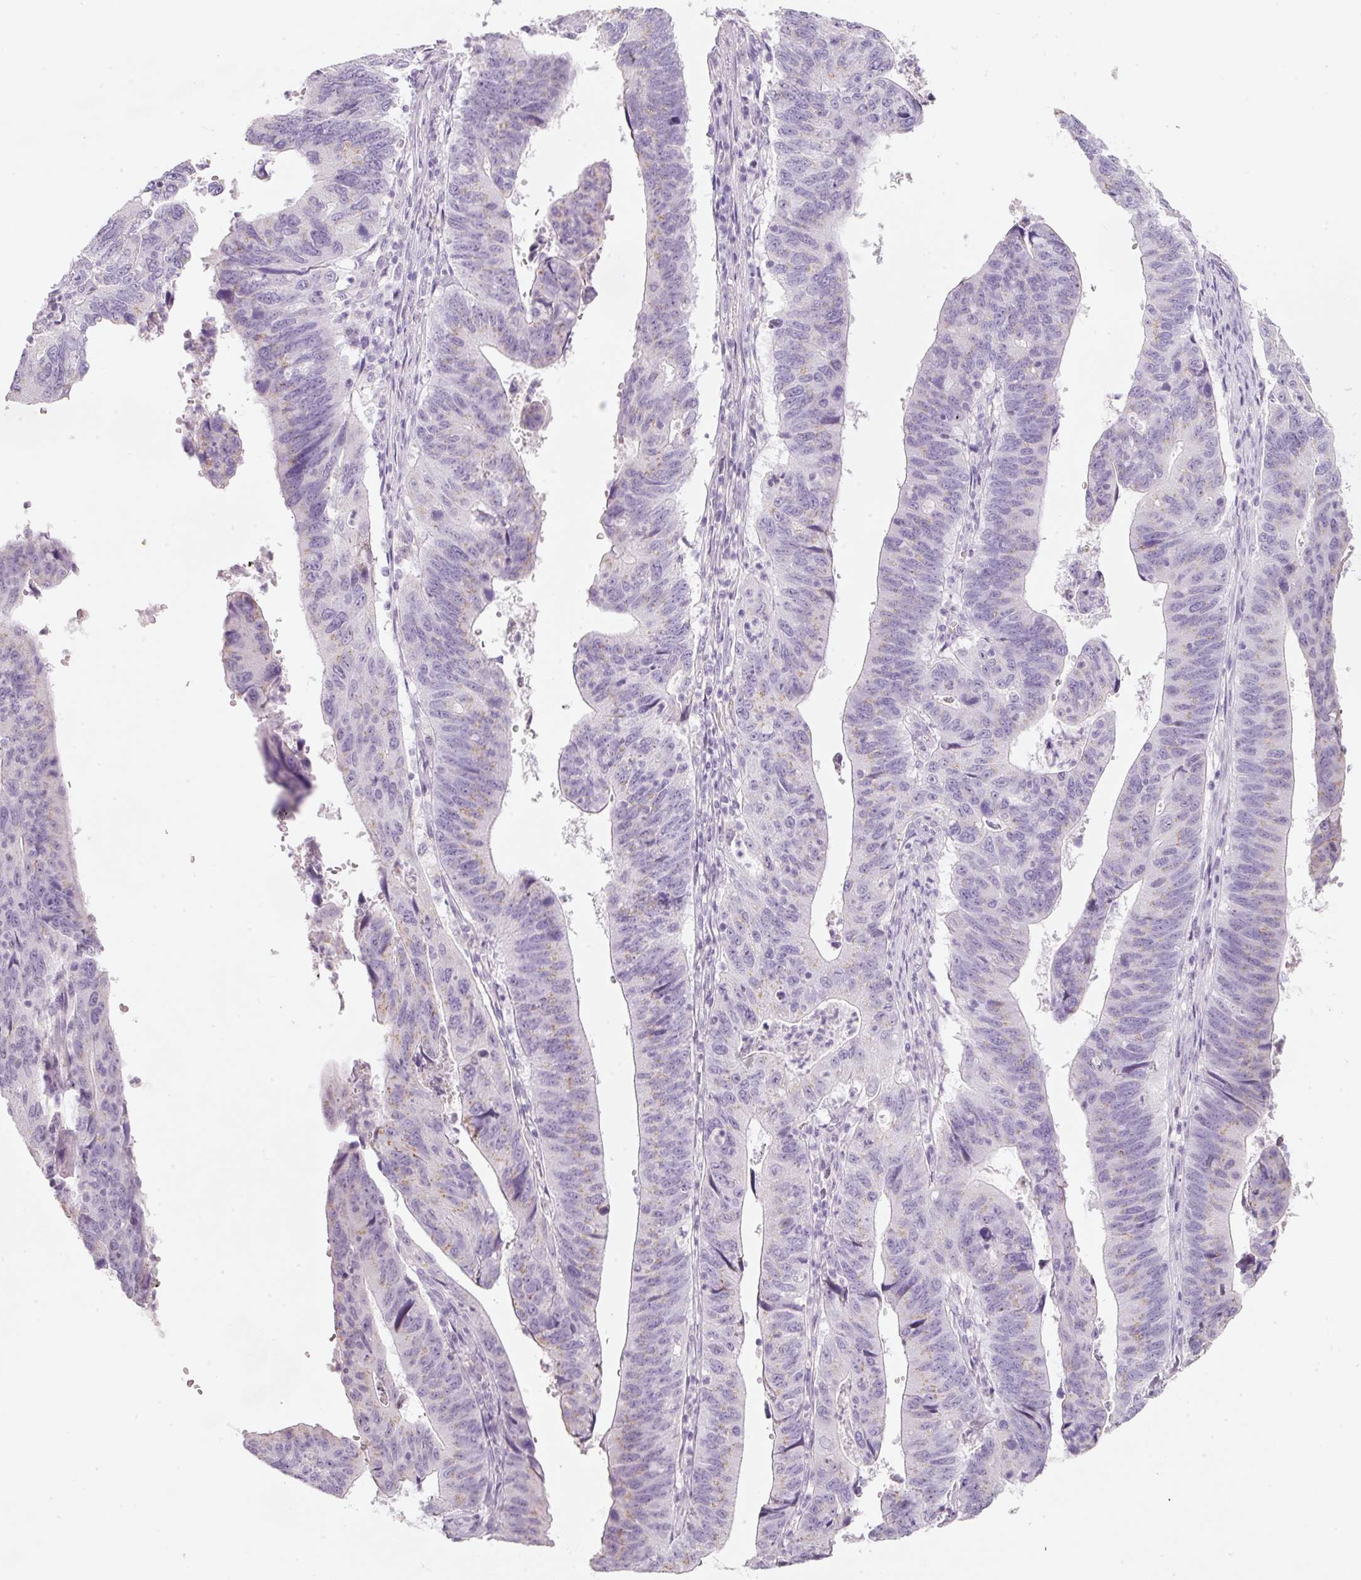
{"staining": {"intensity": "weak", "quantity": "25%-75%", "location": "cytoplasmic/membranous"}, "tissue": "stomach cancer", "cell_type": "Tumor cells", "image_type": "cancer", "snomed": [{"axis": "morphology", "description": "Adenocarcinoma, NOS"}, {"axis": "topography", "description": "Stomach"}], "caption": "Immunohistochemistry (IHC) image of neoplastic tissue: human stomach adenocarcinoma stained using immunohistochemistry (IHC) reveals low levels of weak protein expression localized specifically in the cytoplasmic/membranous of tumor cells, appearing as a cytoplasmic/membranous brown color.", "gene": "ENSG00000206549", "patient": {"sex": "male", "age": 59}}